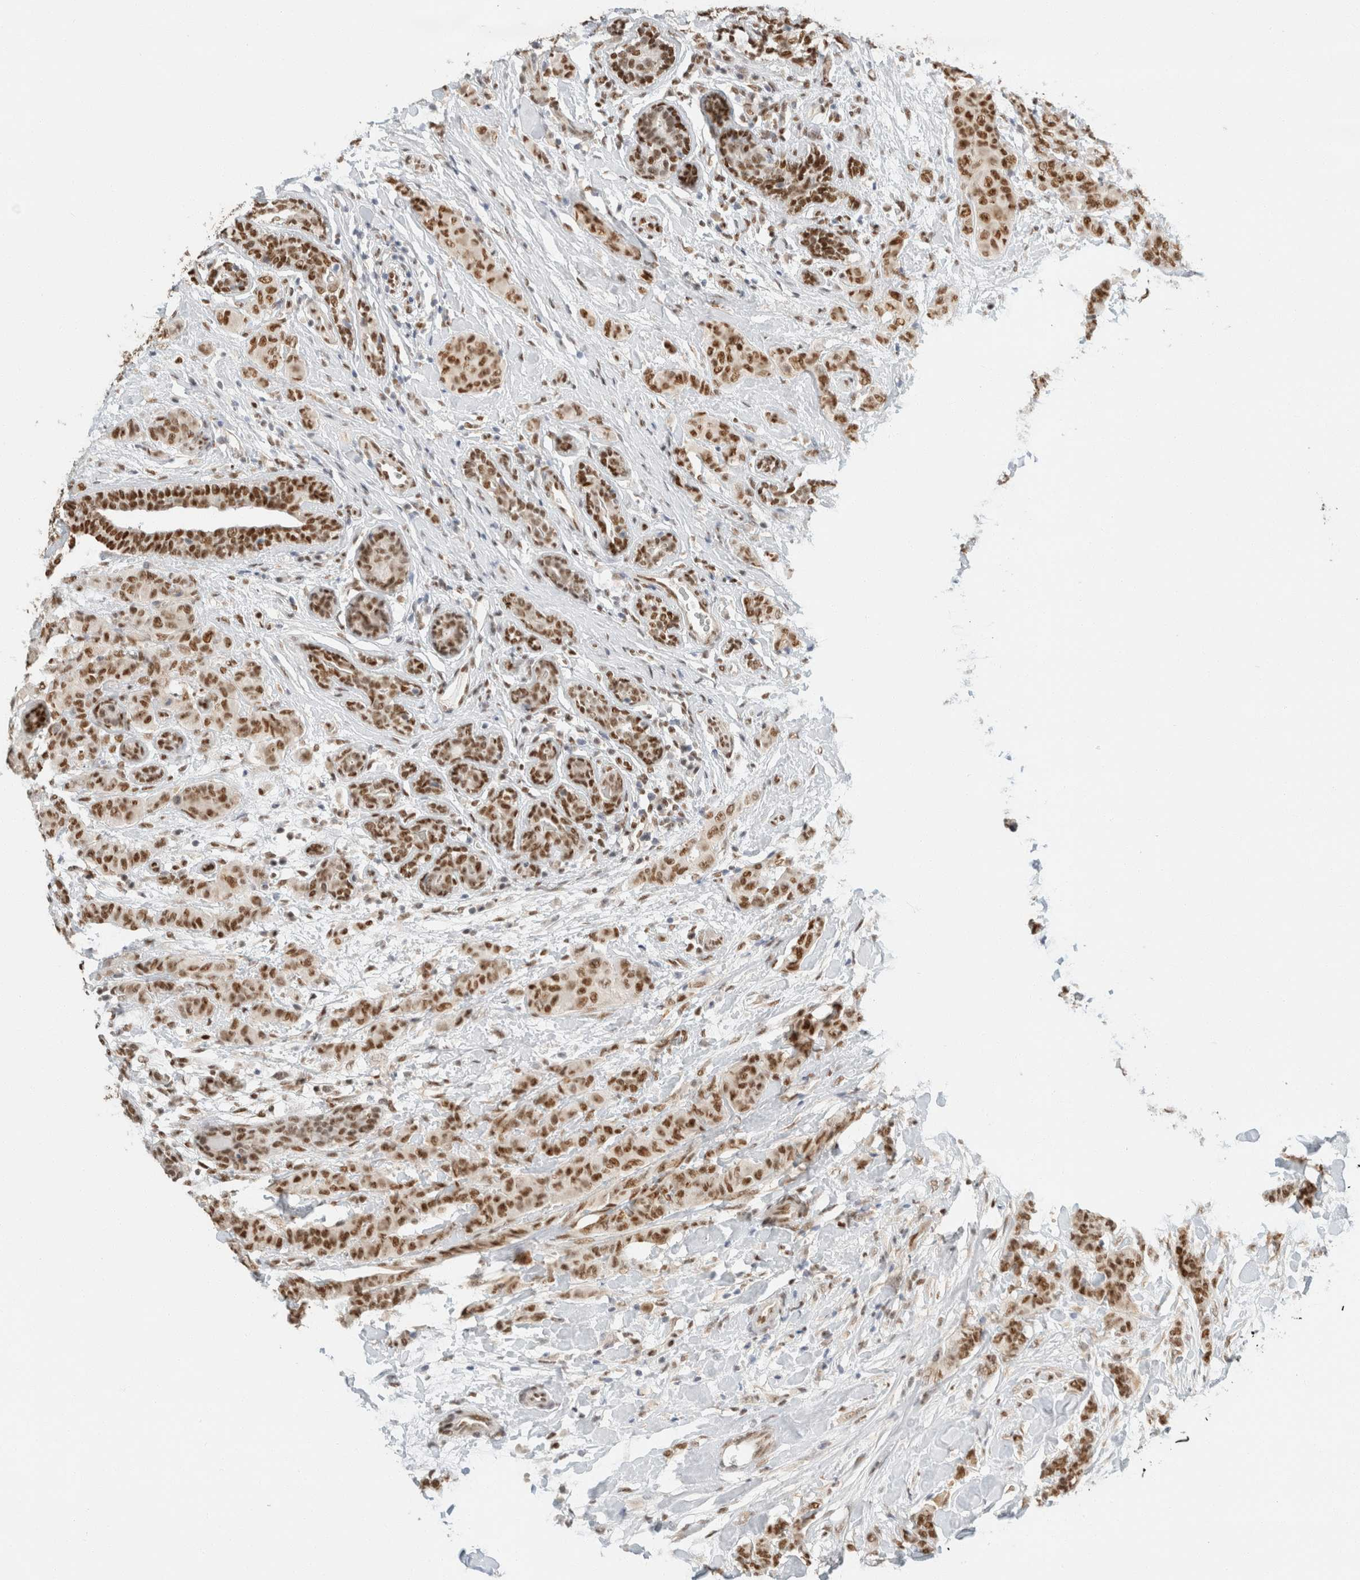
{"staining": {"intensity": "strong", "quantity": ">75%", "location": "nuclear"}, "tissue": "breast cancer", "cell_type": "Tumor cells", "image_type": "cancer", "snomed": [{"axis": "morphology", "description": "Normal tissue, NOS"}, {"axis": "morphology", "description": "Duct carcinoma"}, {"axis": "topography", "description": "Breast"}], "caption": "High-magnification brightfield microscopy of breast infiltrating ductal carcinoma stained with DAB (3,3'-diaminobenzidine) (brown) and counterstained with hematoxylin (blue). tumor cells exhibit strong nuclear expression is appreciated in approximately>75% of cells.", "gene": "ZNF768", "patient": {"sex": "female", "age": 40}}